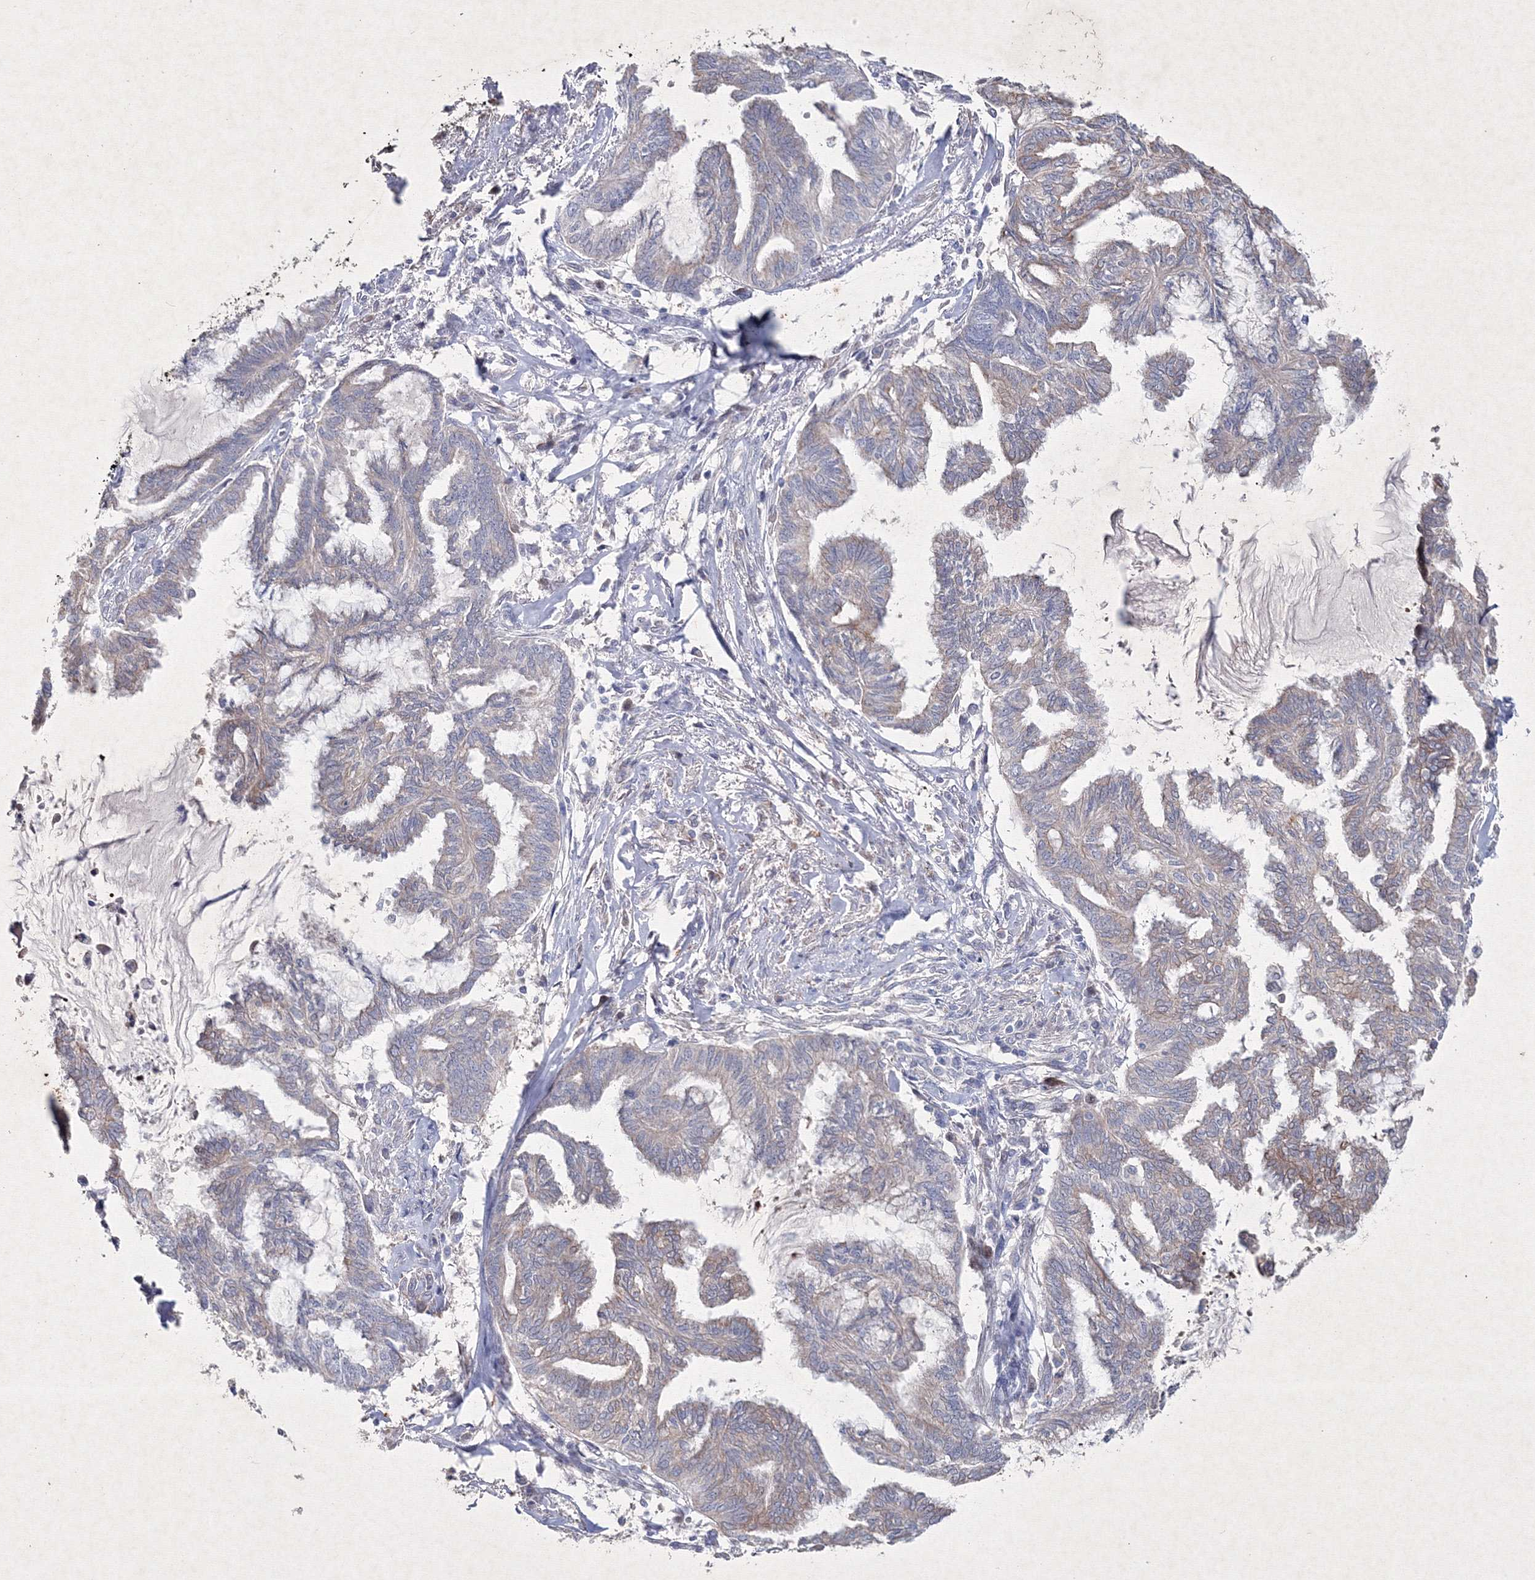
{"staining": {"intensity": "moderate", "quantity": "<25%", "location": "cytoplasmic/membranous"}, "tissue": "endometrial cancer", "cell_type": "Tumor cells", "image_type": "cancer", "snomed": [{"axis": "morphology", "description": "Adenocarcinoma, NOS"}, {"axis": "topography", "description": "Endometrium"}], "caption": "Immunohistochemical staining of human endometrial cancer (adenocarcinoma) exhibits moderate cytoplasmic/membranous protein staining in about <25% of tumor cells.", "gene": "SMIM29", "patient": {"sex": "female", "age": 86}}